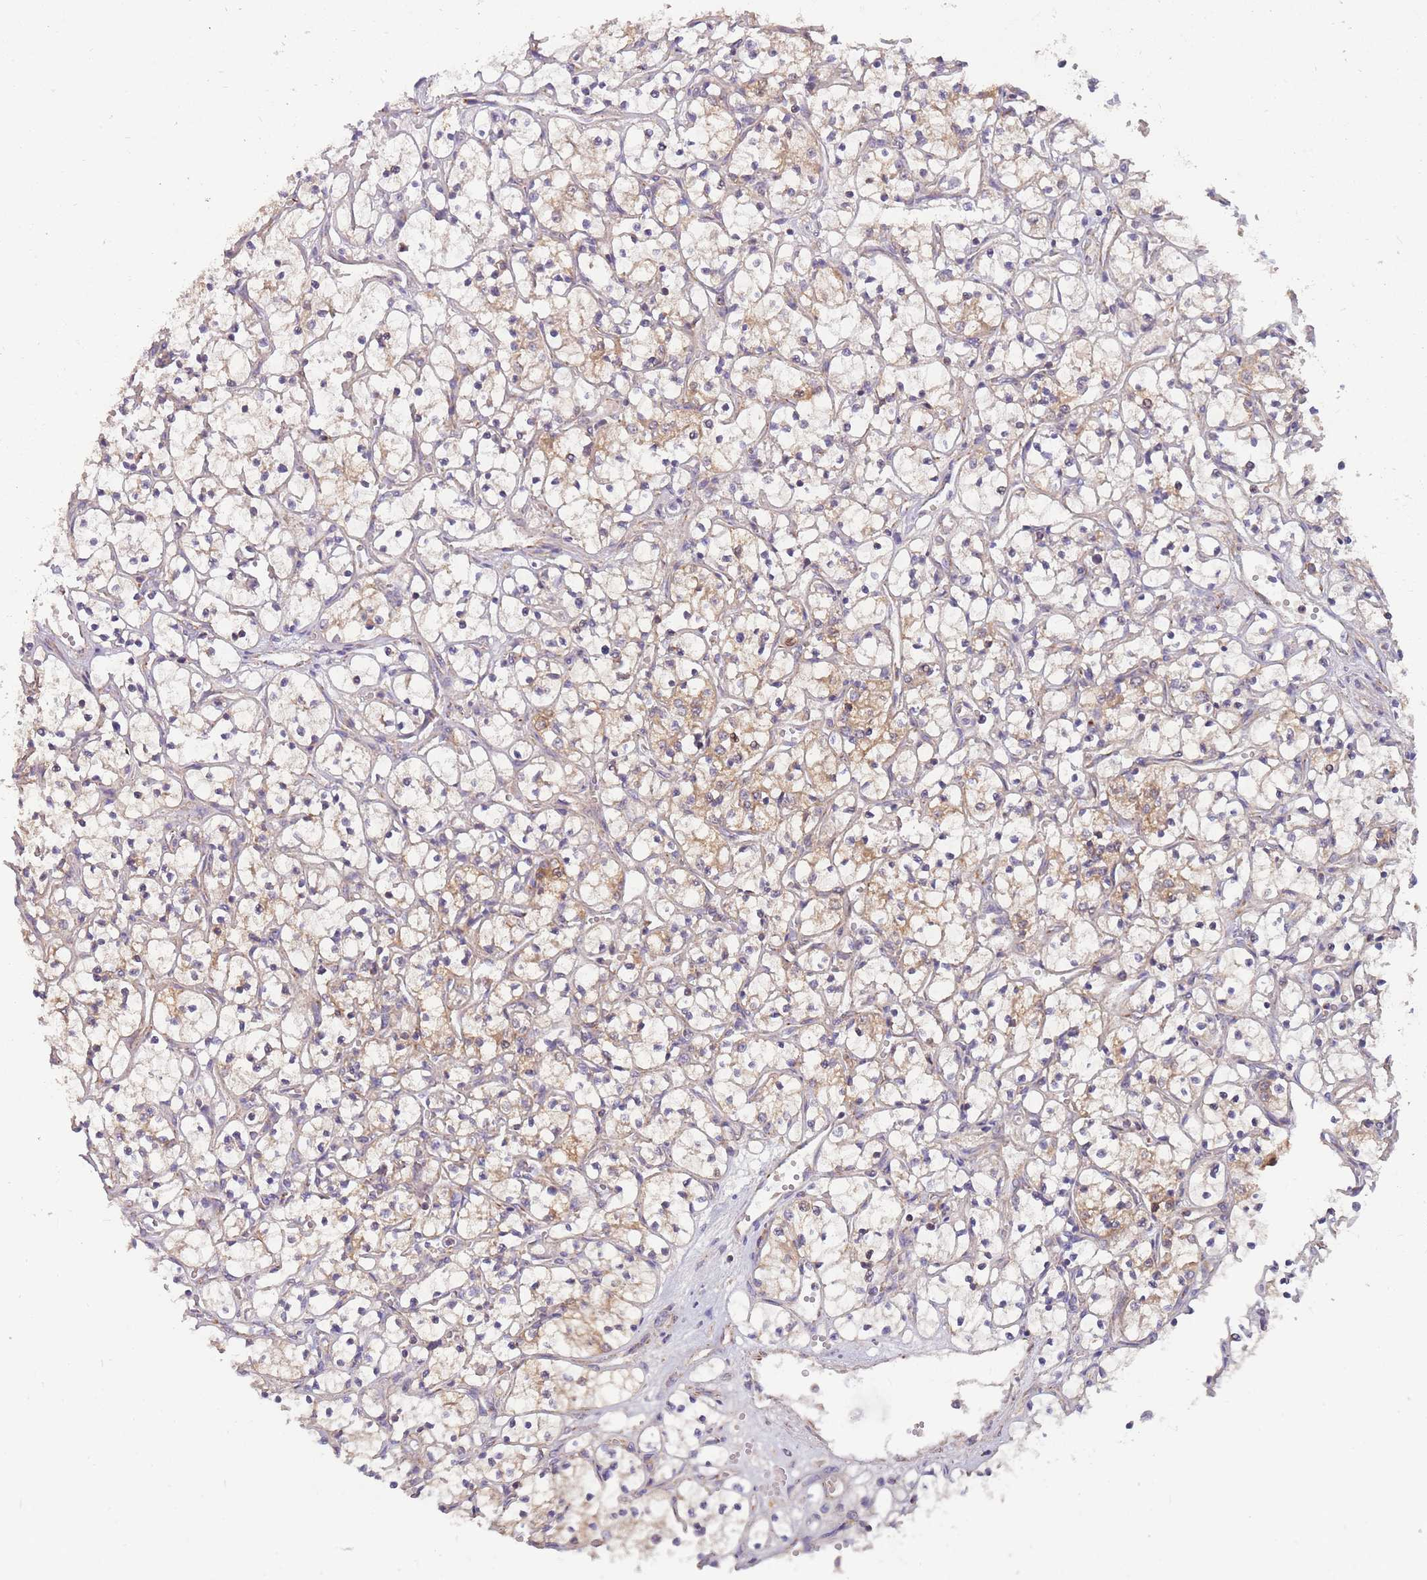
{"staining": {"intensity": "moderate", "quantity": "25%-75%", "location": "cytoplasmic/membranous"}, "tissue": "renal cancer", "cell_type": "Tumor cells", "image_type": "cancer", "snomed": [{"axis": "morphology", "description": "Adenocarcinoma, NOS"}, {"axis": "topography", "description": "Kidney"}], "caption": "Renal cancer stained with a brown dye demonstrates moderate cytoplasmic/membranous positive positivity in about 25%-75% of tumor cells.", "gene": "NDUFA9", "patient": {"sex": "female", "age": 69}}